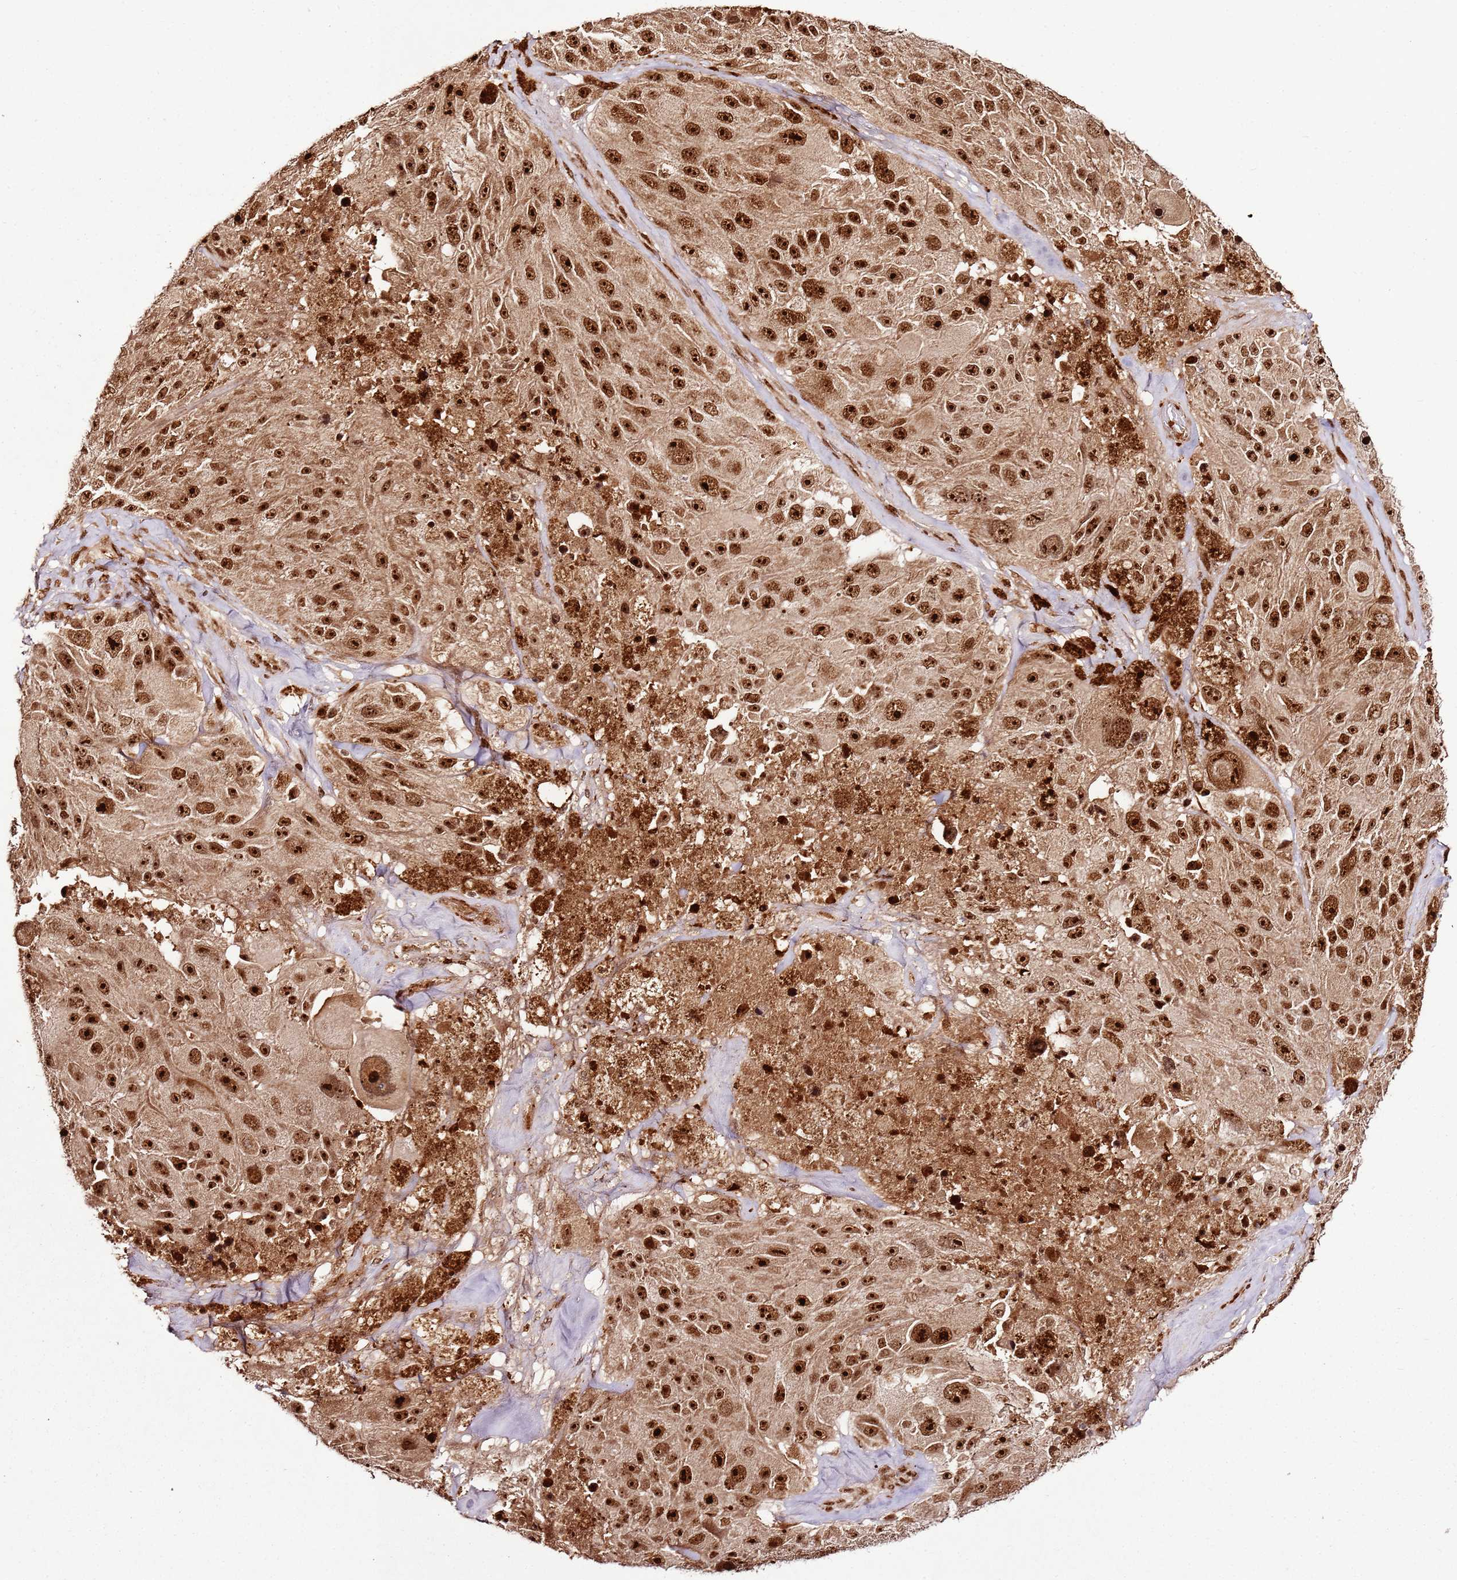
{"staining": {"intensity": "strong", "quantity": ">75%", "location": "nuclear"}, "tissue": "melanoma", "cell_type": "Tumor cells", "image_type": "cancer", "snomed": [{"axis": "morphology", "description": "Malignant melanoma, Metastatic site"}, {"axis": "topography", "description": "Lymph node"}], "caption": "Immunohistochemical staining of human malignant melanoma (metastatic site) exhibits strong nuclear protein positivity in approximately >75% of tumor cells. (DAB = brown stain, brightfield microscopy at high magnification).", "gene": "XRN2", "patient": {"sex": "male", "age": 62}}